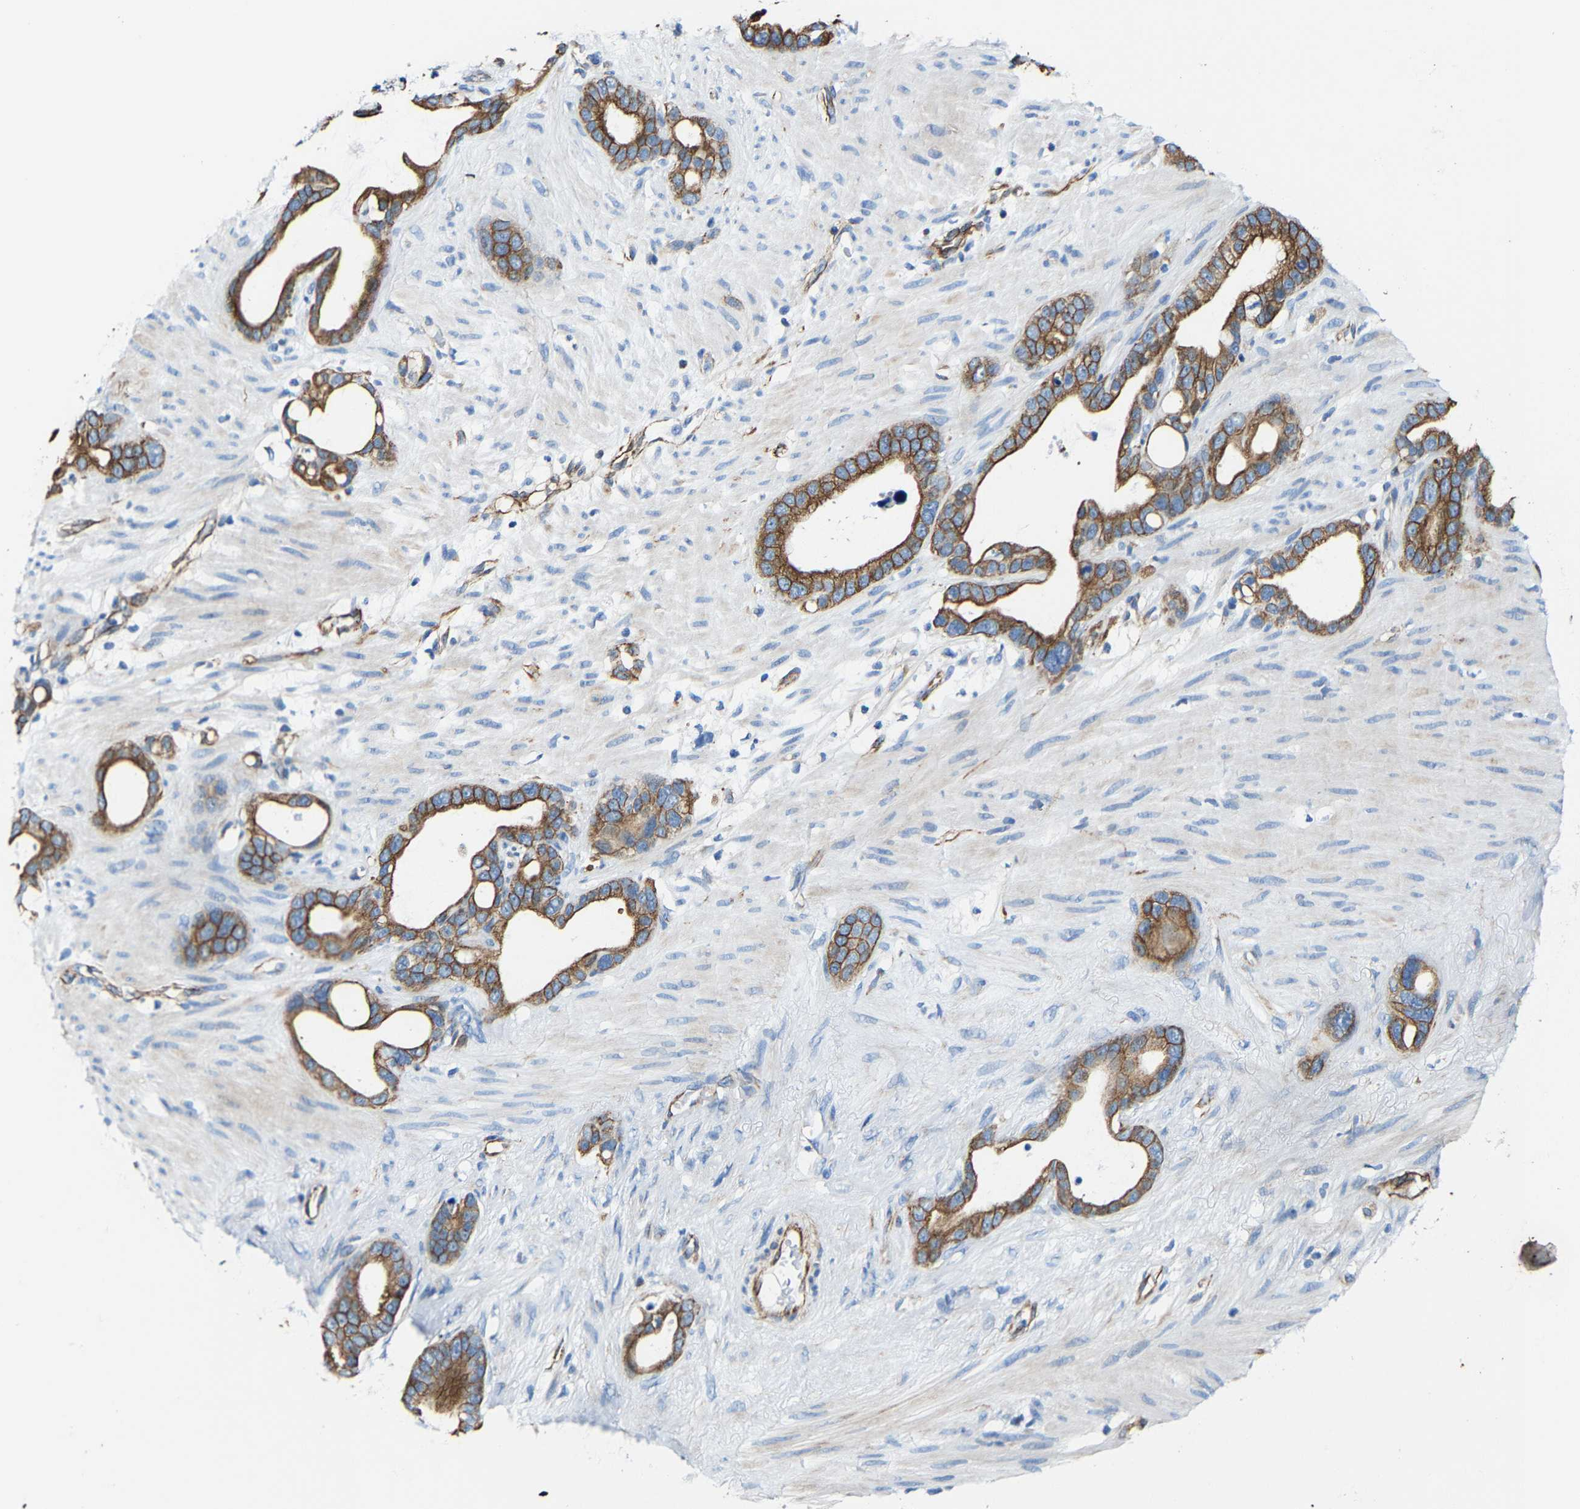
{"staining": {"intensity": "moderate", "quantity": ">75%", "location": "cytoplasmic/membranous"}, "tissue": "stomach cancer", "cell_type": "Tumor cells", "image_type": "cancer", "snomed": [{"axis": "morphology", "description": "Adenocarcinoma, NOS"}, {"axis": "topography", "description": "Stomach"}], "caption": "An image of human stomach cancer stained for a protein shows moderate cytoplasmic/membranous brown staining in tumor cells.", "gene": "MMEL1", "patient": {"sex": "female", "age": 75}}